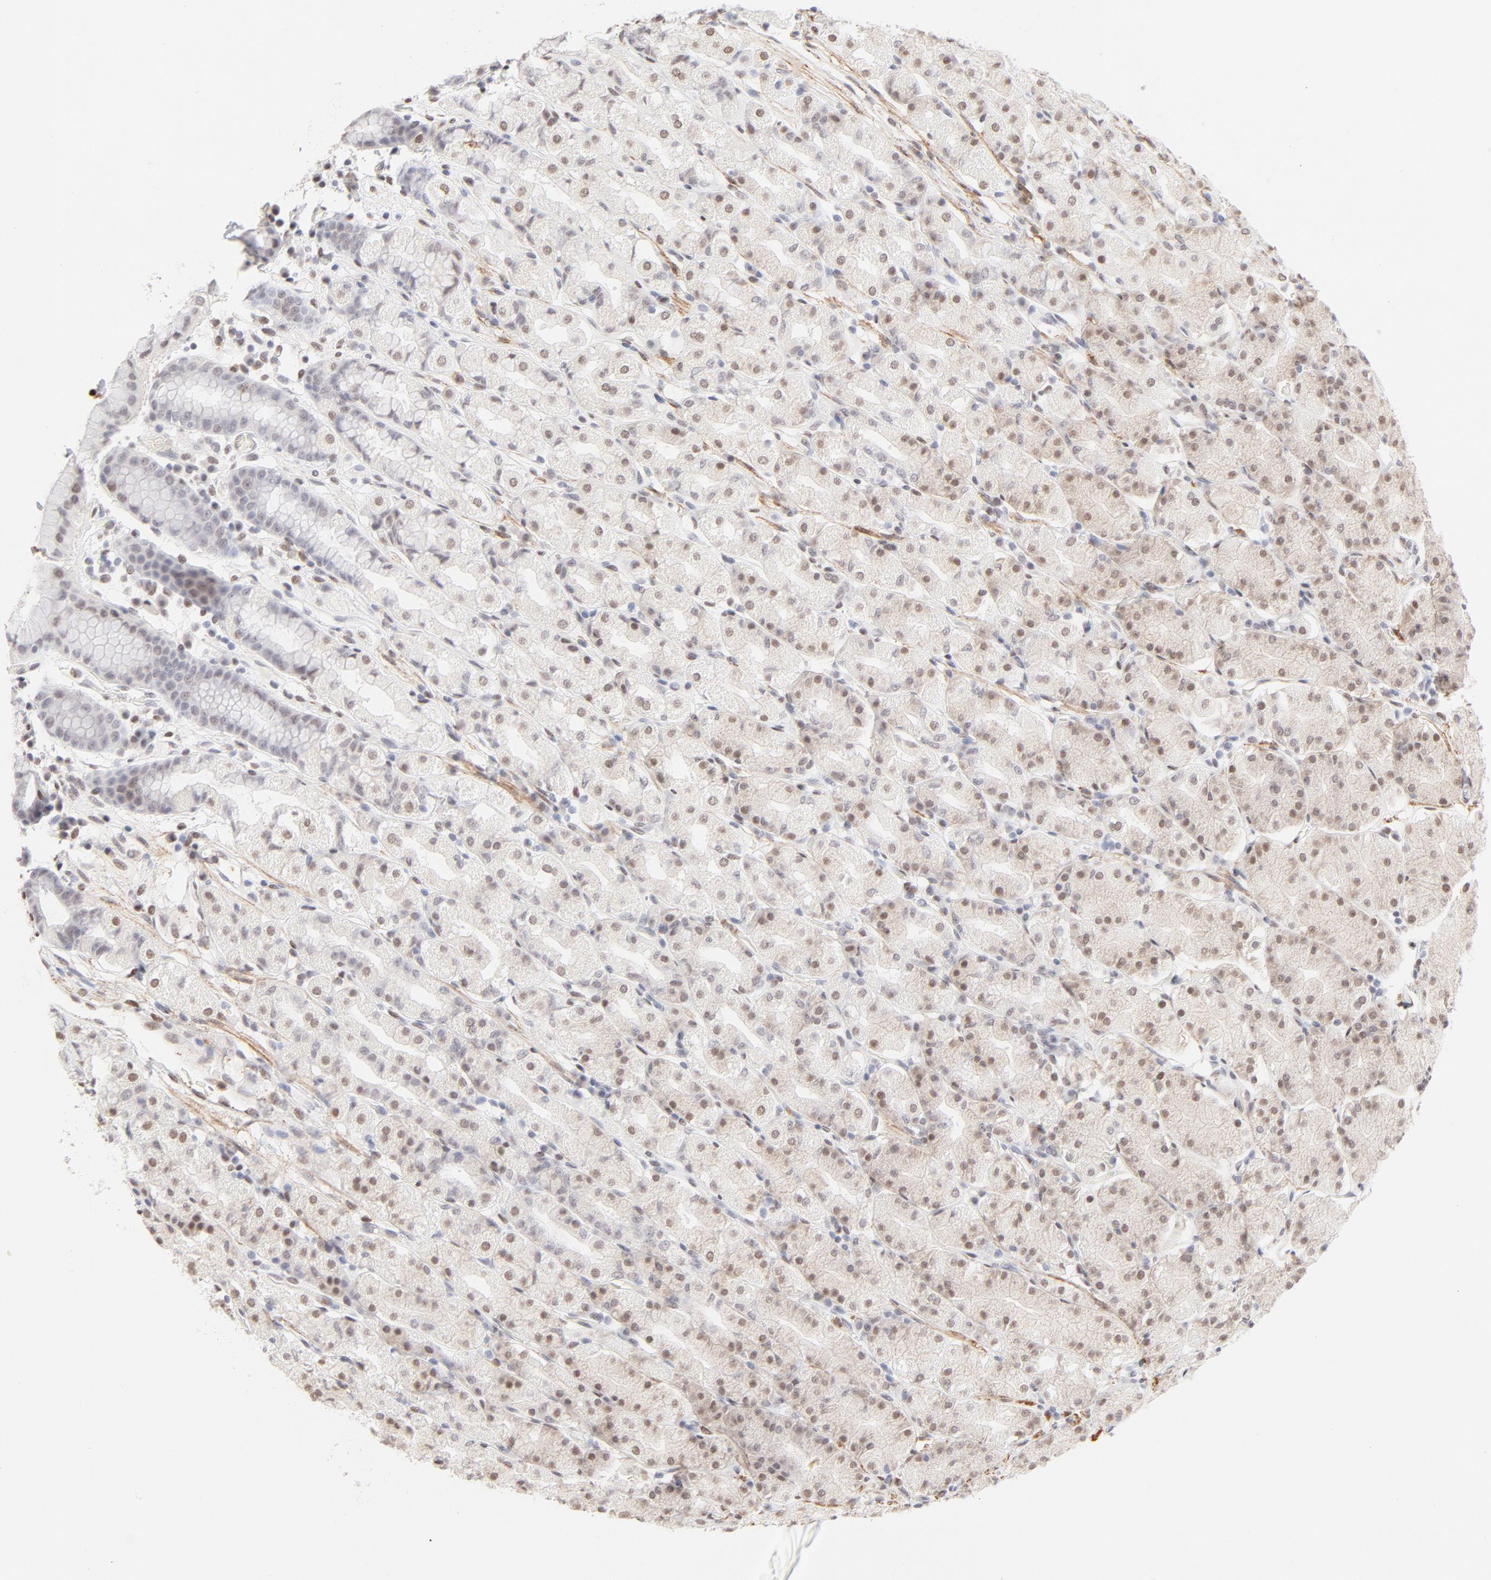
{"staining": {"intensity": "weak", "quantity": "25%-75%", "location": "nuclear"}, "tissue": "stomach", "cell_type": "Glandular cells", "image_type": "normal", "snomed": [{"axis": "morphology", "description": "Normal tissue, NOS"}, {"axis": "topography", "description": "Stomach, upper"}], "caption": "Immunohistochemistry (IHC) photomicrograph of benign stomach: human stomach stained using immunohistochemistry (IHC) demonstrates low levels of weak protein expression localized specifically in the nuclear of glandular cells, appearing as a nuclear brown color.", "gene": "PBX1", "patient": {"sex": "male", "age": 68}}